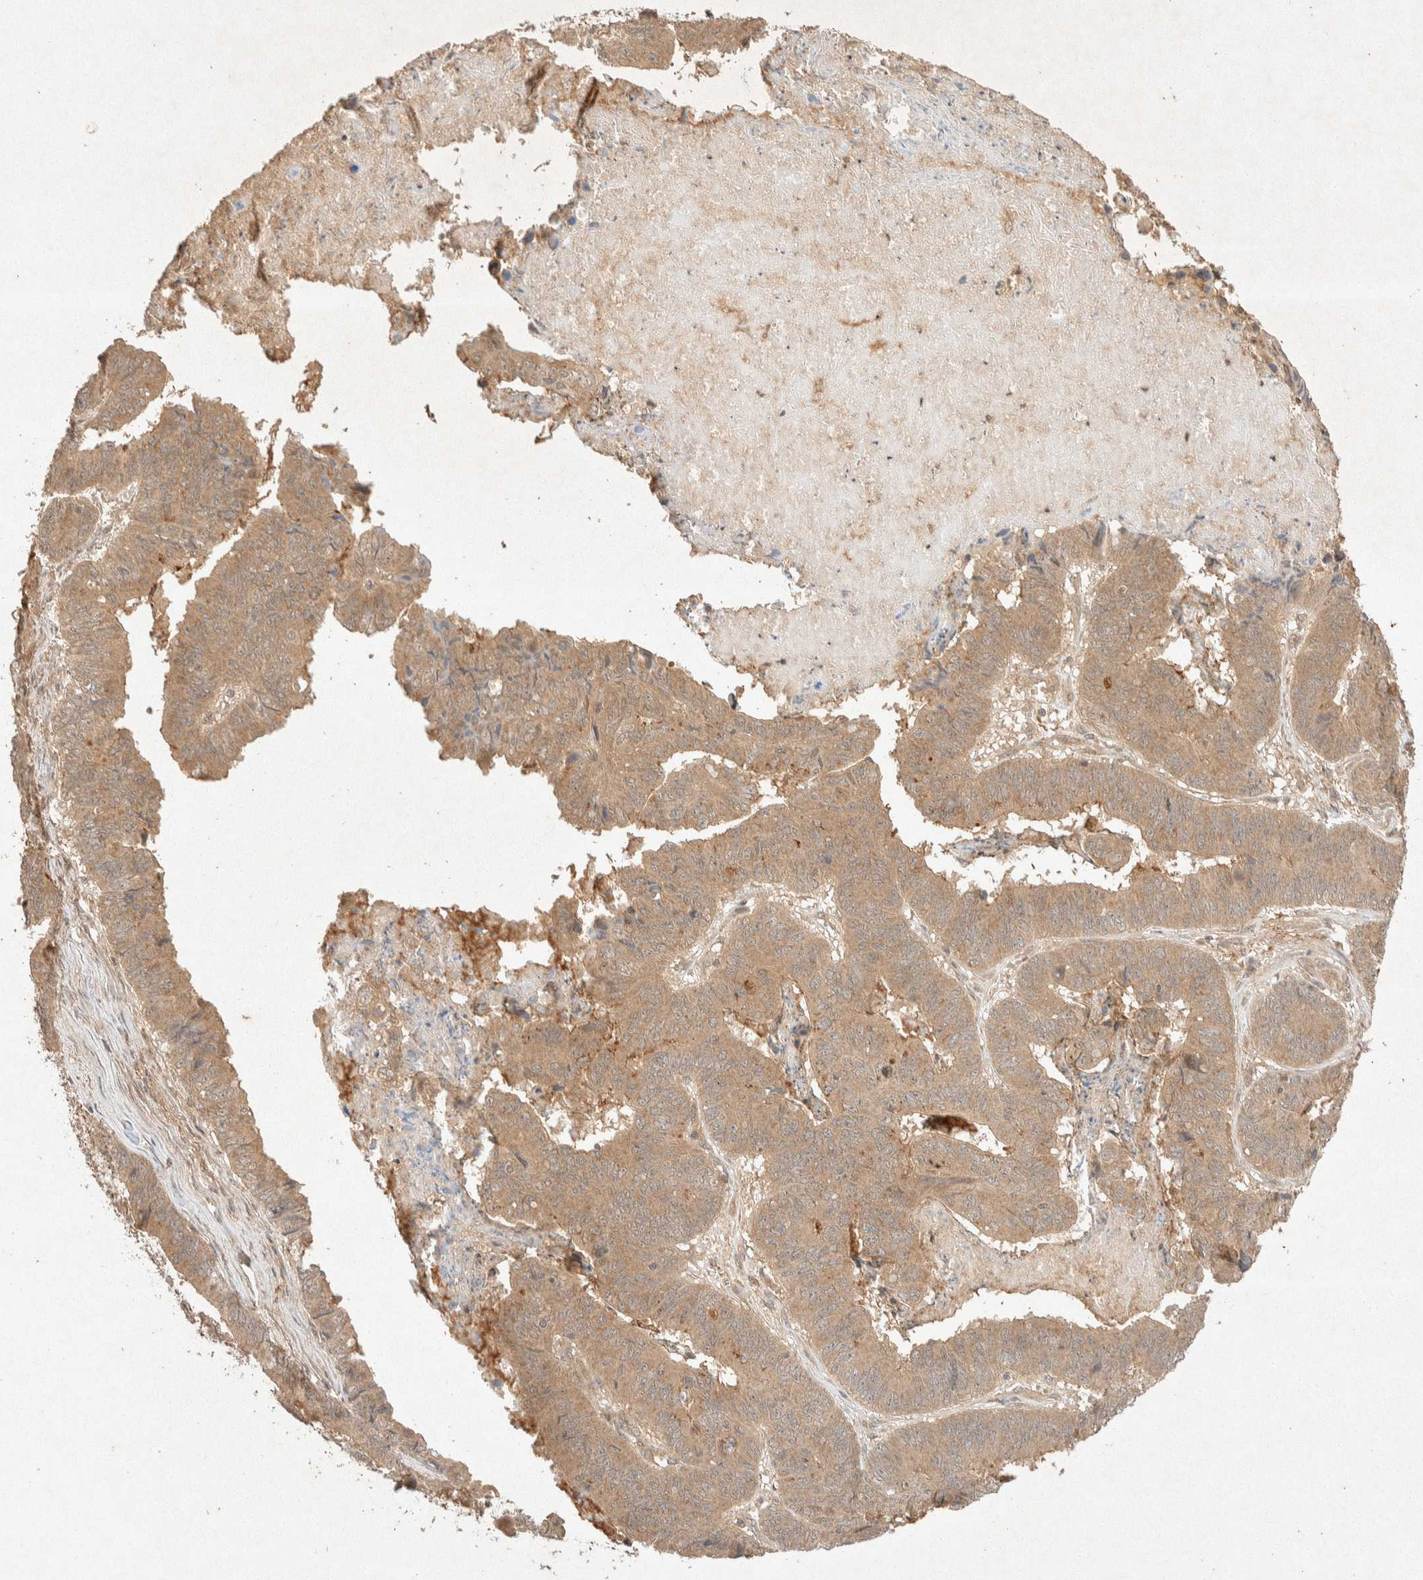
{"staining": {"intensity": "moderate", "quantity": ">75%", "location": "cytoplasmic/membranous"}, "tissue": "stomach cancer", "cell_type": "Tumor cells", "image_type": "cancer", "snomed": [{"axis": "morphology", "description": "Adenocarcinoma, NOS"}, {"axis": "topography", "description": "Stomach, lower"}], "caption": "Human stomach cancer stained with a protein marker displays moderate staining in tumor cells.", "gene": "THRA", "patient": {"sex": "male", "age": 77}}